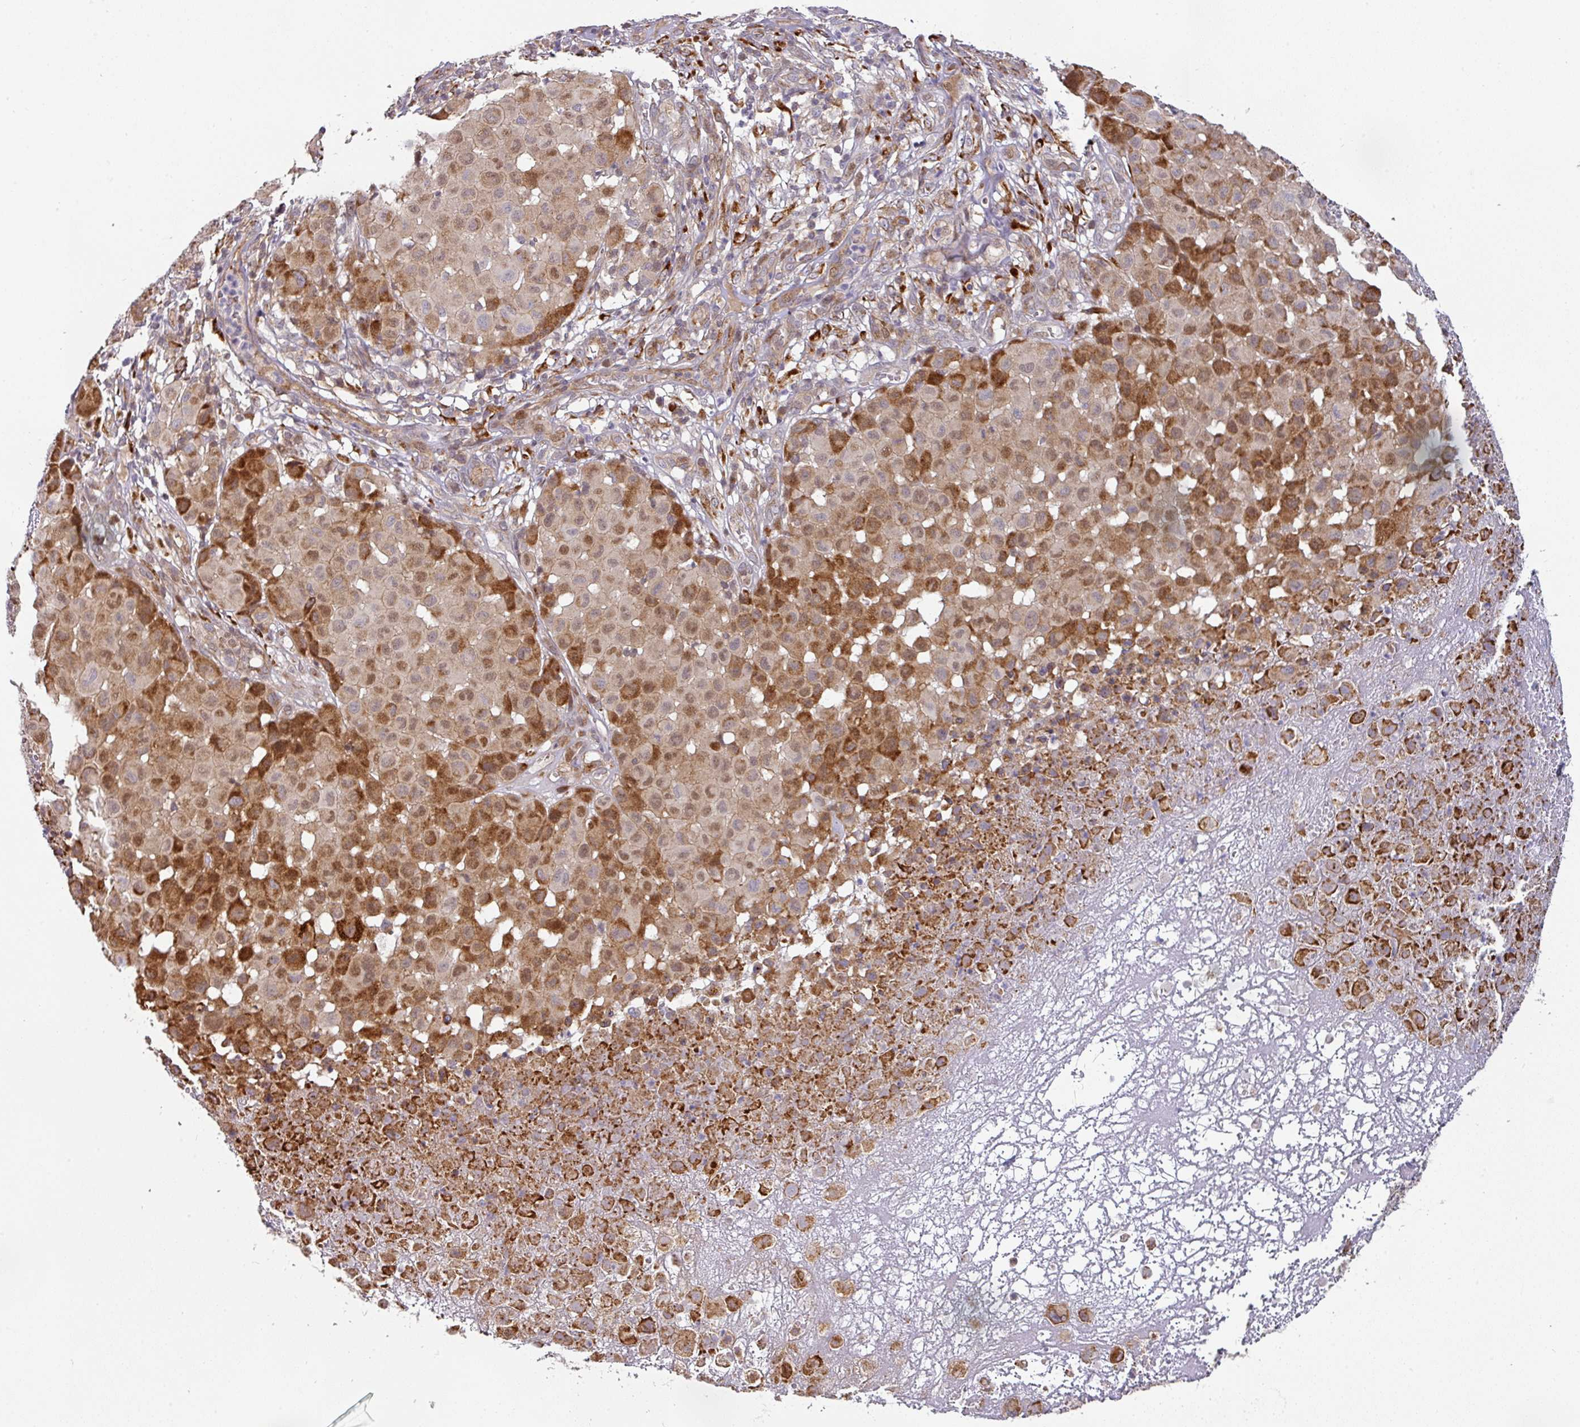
{"staining": {"intensity": "strong", "quantity": "25%-75%", "location": "cytoplasmic/membranous,nuclear"}, "tissue": "melanoma", "cell_type": "Tumor cells", "image_type": "cancer", "snomed": [{"axis": "morphology", "description": "Malignant melanoma, NOS"}, {"axis": "topography", "description": "Skin"}], "caption": "An IHC histopathology image of tumor tissue is shown. Protein staining in brown highlights strong cytoplasmic/membranous and nuclear positivity in melanoma within tumor cells. The staining is performed using DAB (3,3'-diaminobenzidine) brown chromogen to label protein expression. The nuclei are counter-stained blue using hematoxylin.", "gene": "CASP2", "patient": {"sex": "male", "age": 73}}